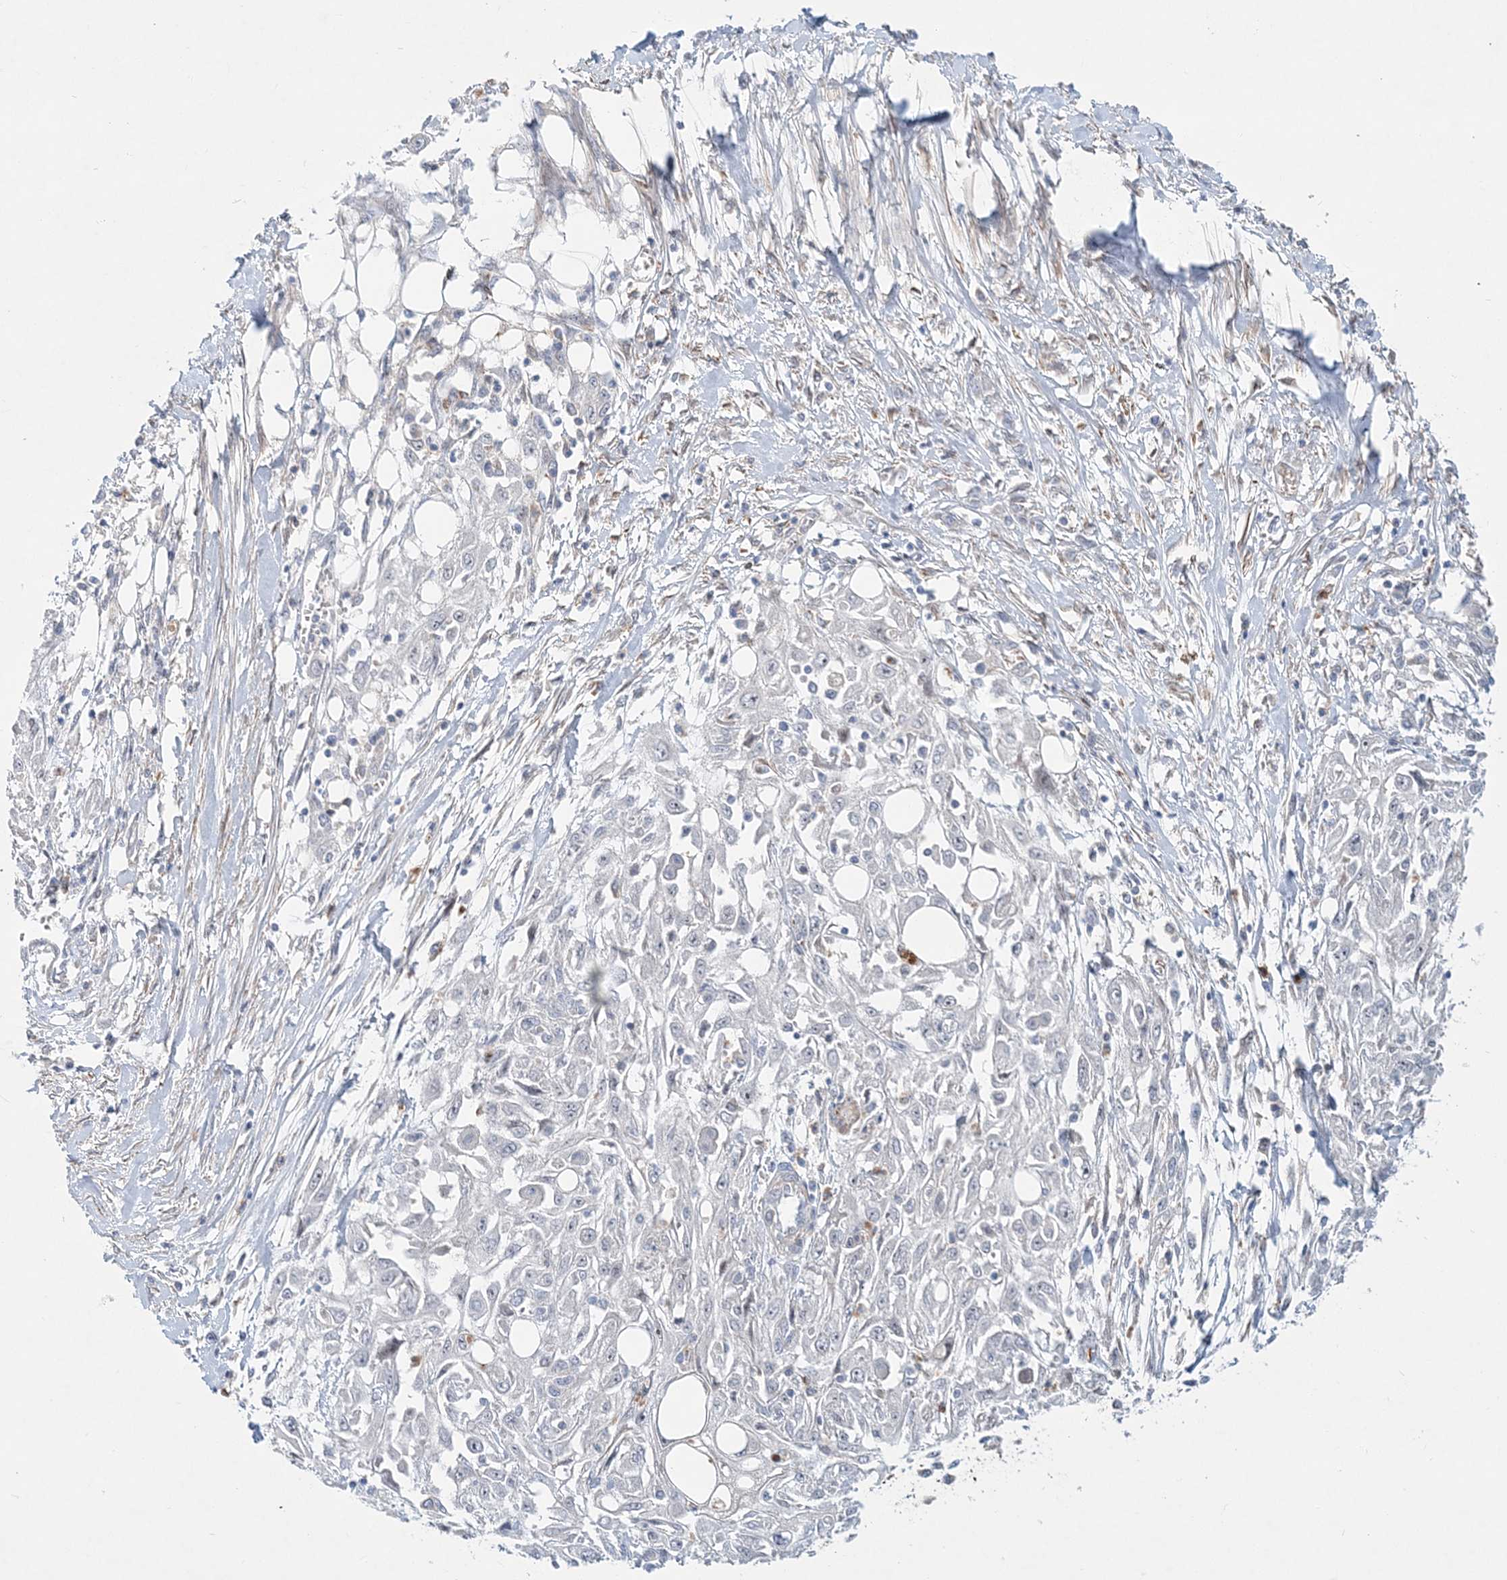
{"staining": {"intensity": "negative", "quantity": "none", "location": "none"}, "tissue": "skin cancer", "cell_type": "Tumor cells", "image_type": "cancer", "snomed": [{"axis": "morphology", "description": "Squamous cell carcinoma, NOS"}, {"axis": "morphology", "description": "Squamous cell carcinoma, metastatic, NOS"}, {"axis": "topography", "description": "Skin"}, {"axis": "topography", "description": "Lymph node"}], "caption": "Immunohistochemistry (IHC) histopathology image of neoplastic tissue: skin metastatic squamous cell carcinoma stained with DAB displays no significant protein positivity in tumor cells.", "gene": "DNAH5", "patient": {"sex": "male", "age": 75}}